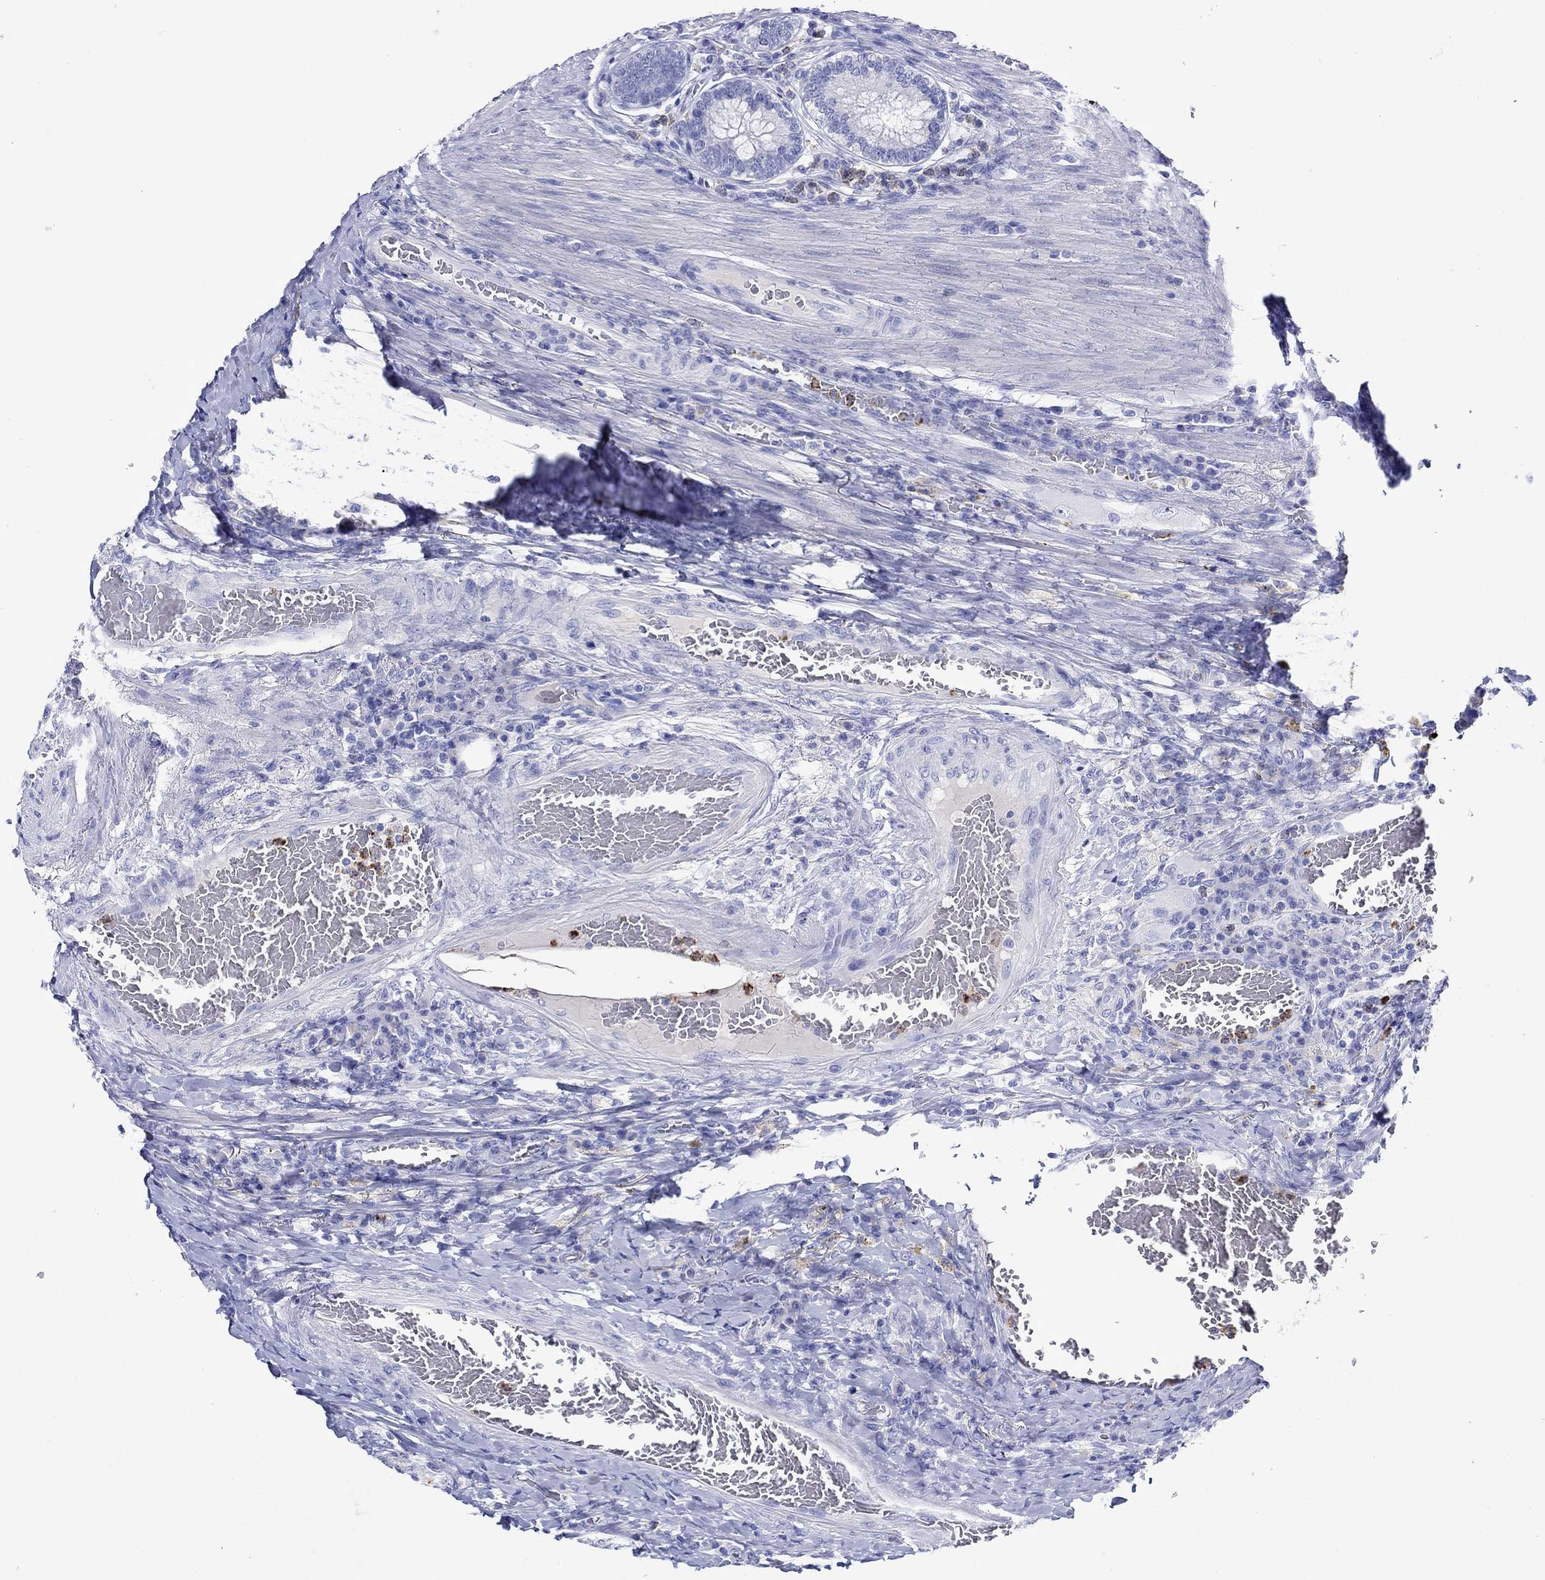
{"staining": {"intensity": "negative", "quantity": "none", "location": "none"}, "tissue": "colorectal cancer", "cell_type": "Tumor cells", "image_type": "cancer", "snomed": [{"axis": "morphology", "description": "Adenocarcinoma, NOS"}, {"axis": "topography", "description": "Colon"}], "caption": "Tumor cells show no significant protein expression in colorectal adenocarcinoma. (IHC, brightfield microscopy, high magnification).", "gene": "EPX", "patient": {"sex": "female", "age": 86}}